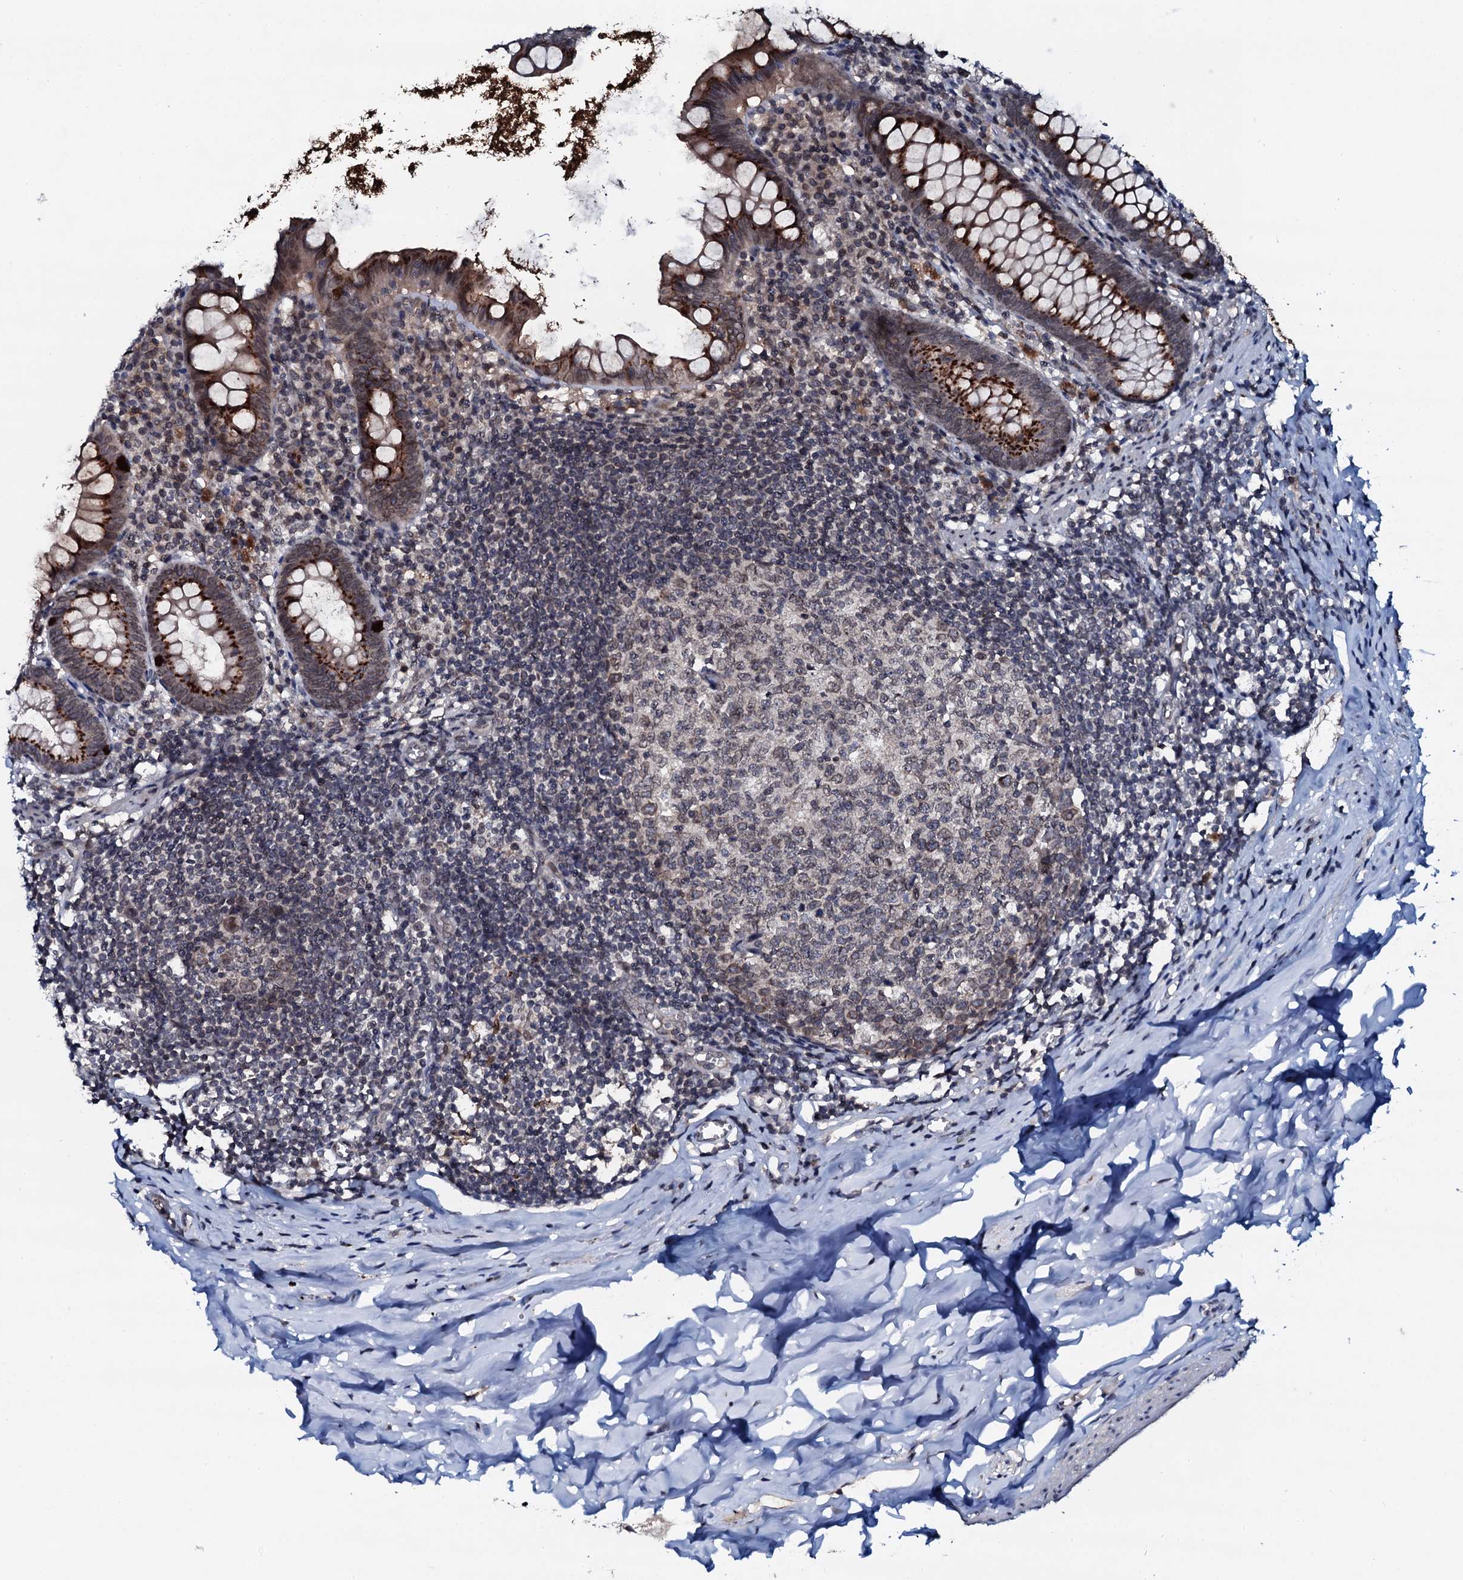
{"staining": {"intensity": "strong", "quantity": "25%-75%", "location": "cytoplasmic/membranous"}, "tissue": "appendix", "cell_type": "Glandular cells", "image_type": "normal", "snomed": [{"axis": "morphology", "description": "Normal tissue, NOS"}, {"axis": "topography", "description": "Appendix"}], "caption": "Brown immunohistochemical staining in benign human appendix displays strong cytoplasmic/membranous positivity in approximately 25%-75% of glandular cells.", "gene": "SNTA1", "patient": {"sex": "female", "age": 51}}